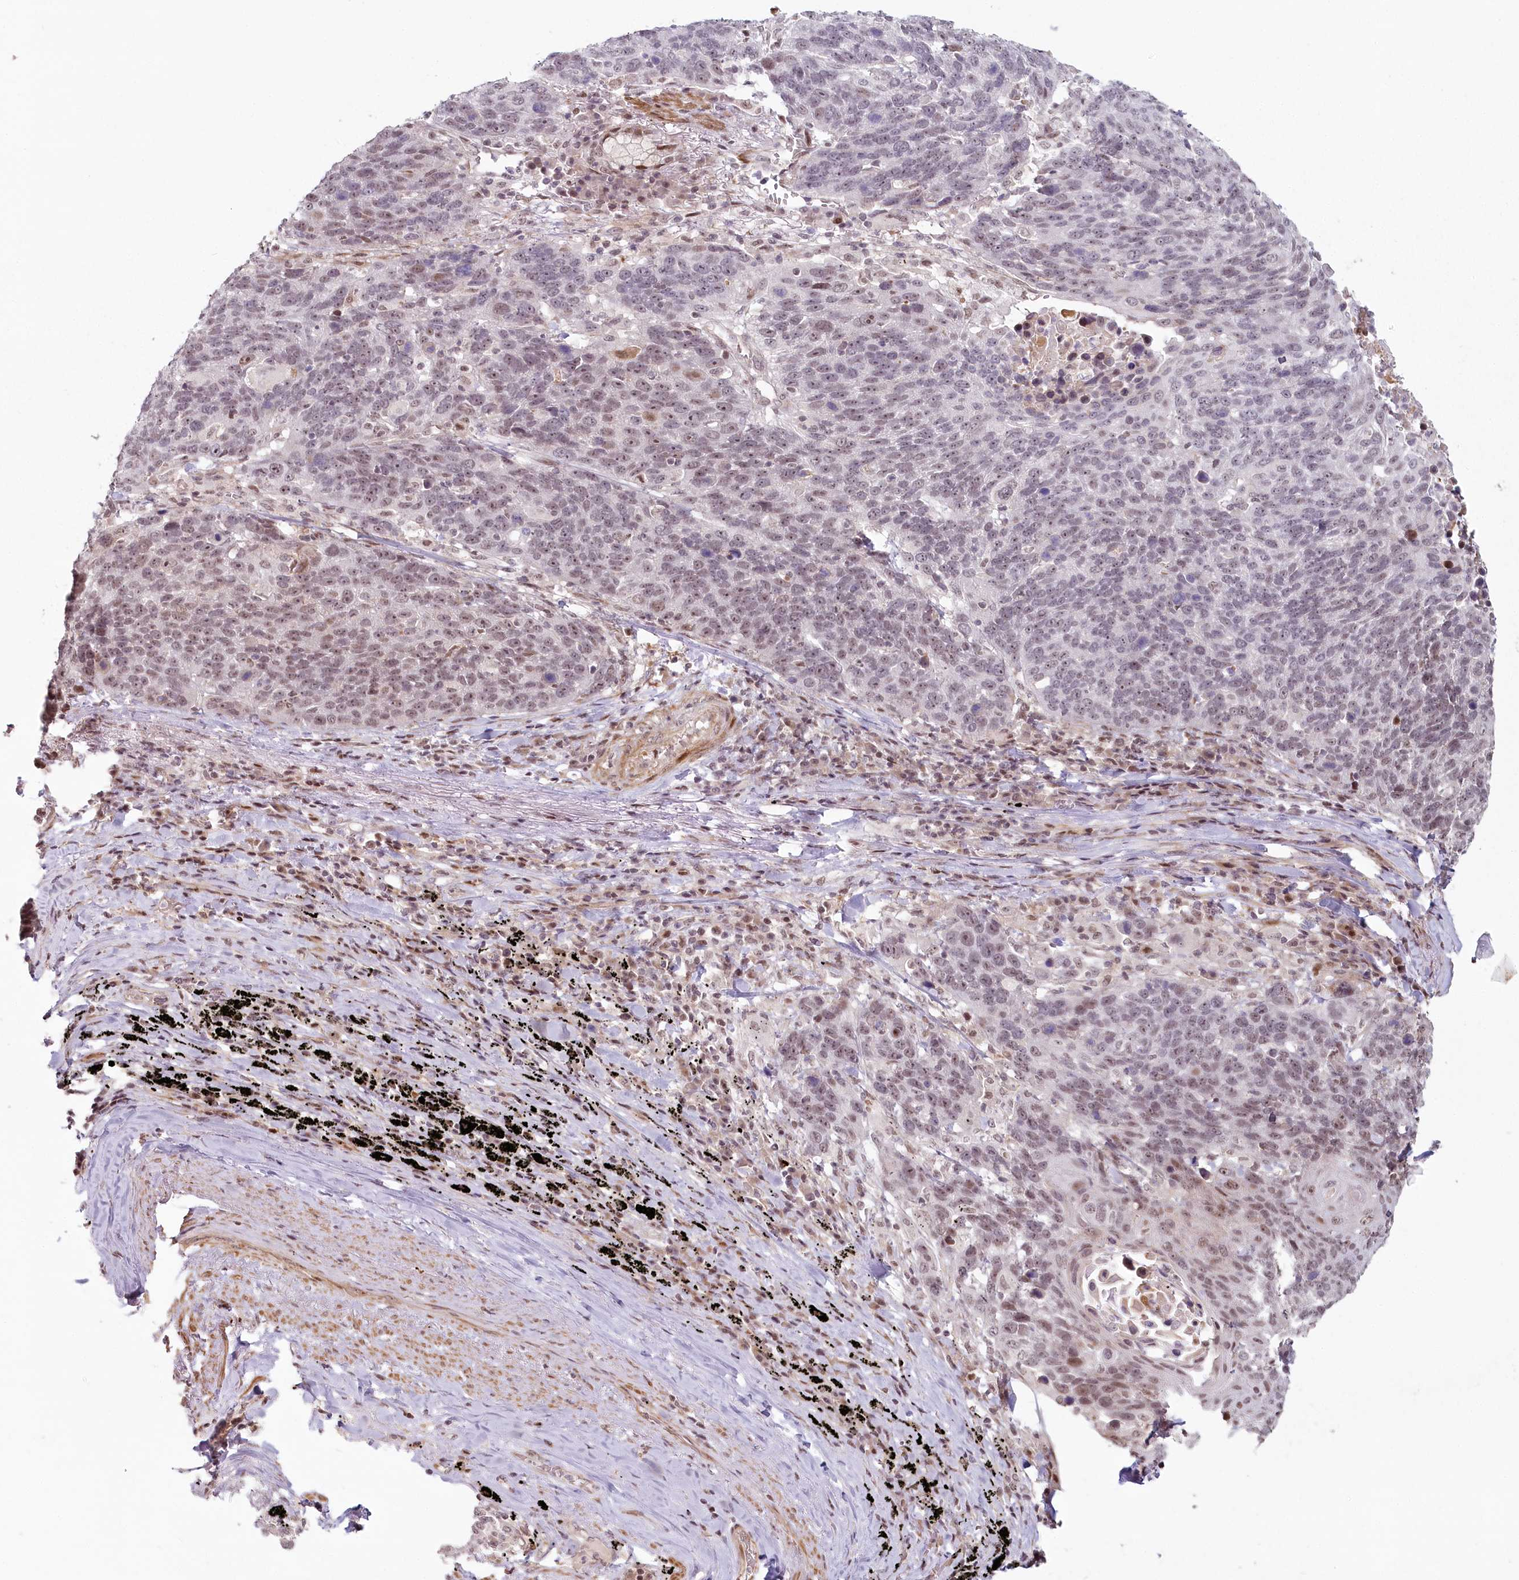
{"staining": {"intensity": "moderate", "quantity": "<25%", "location": "nuclear"}, "tissue": "lung cancer", "cell_type": "Tumor cells", "image_type": "cancer", "snomed": [{"axis": "morphology", "description": "Squamous cell carcinoma, NOS"}, {"axis": "topography", "description": "Lung"}], "caption": "Tumor cells display low levels of moderate nuclear positivity in about <25% of cells in squamous cell carcinoma (lung).", "gene": "FAM204A", "patient": {"sex": "male", "age": 66}}